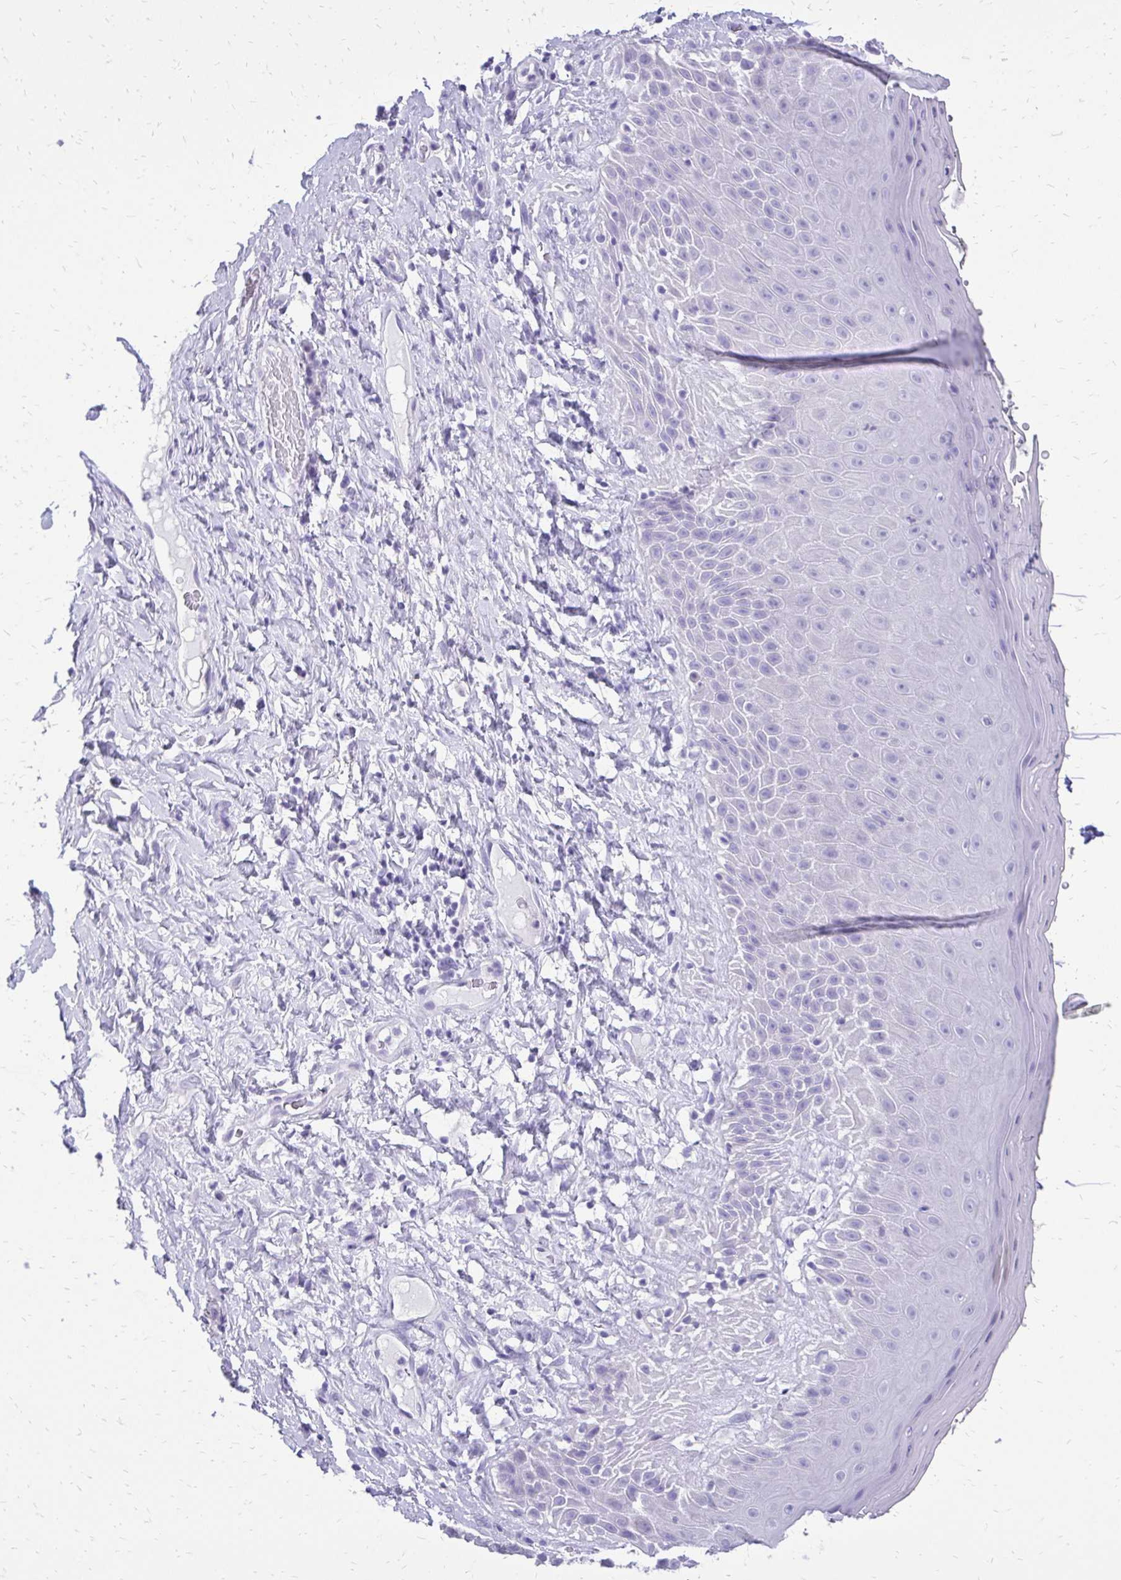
{"staining": {"intensity": "negative", "quantity": "none", "location": "none"}, "tissue": "skin", "cell_type": "Epidermal cells", "image_type": "normal", "snomed": [{"axis": "morphology", "description": "Normal tissue, NOS"}, {"axis": "topography", "description": "Anal"}], "caption": "The IHC micrograph has no significant staining in epidermal cells of skin. (DAB (3,3'-diaminobenzidine) immunohistochemistry, high magnification).", "gene": "SLC32A1", "patient": {"sex": "male", "age": 78}}